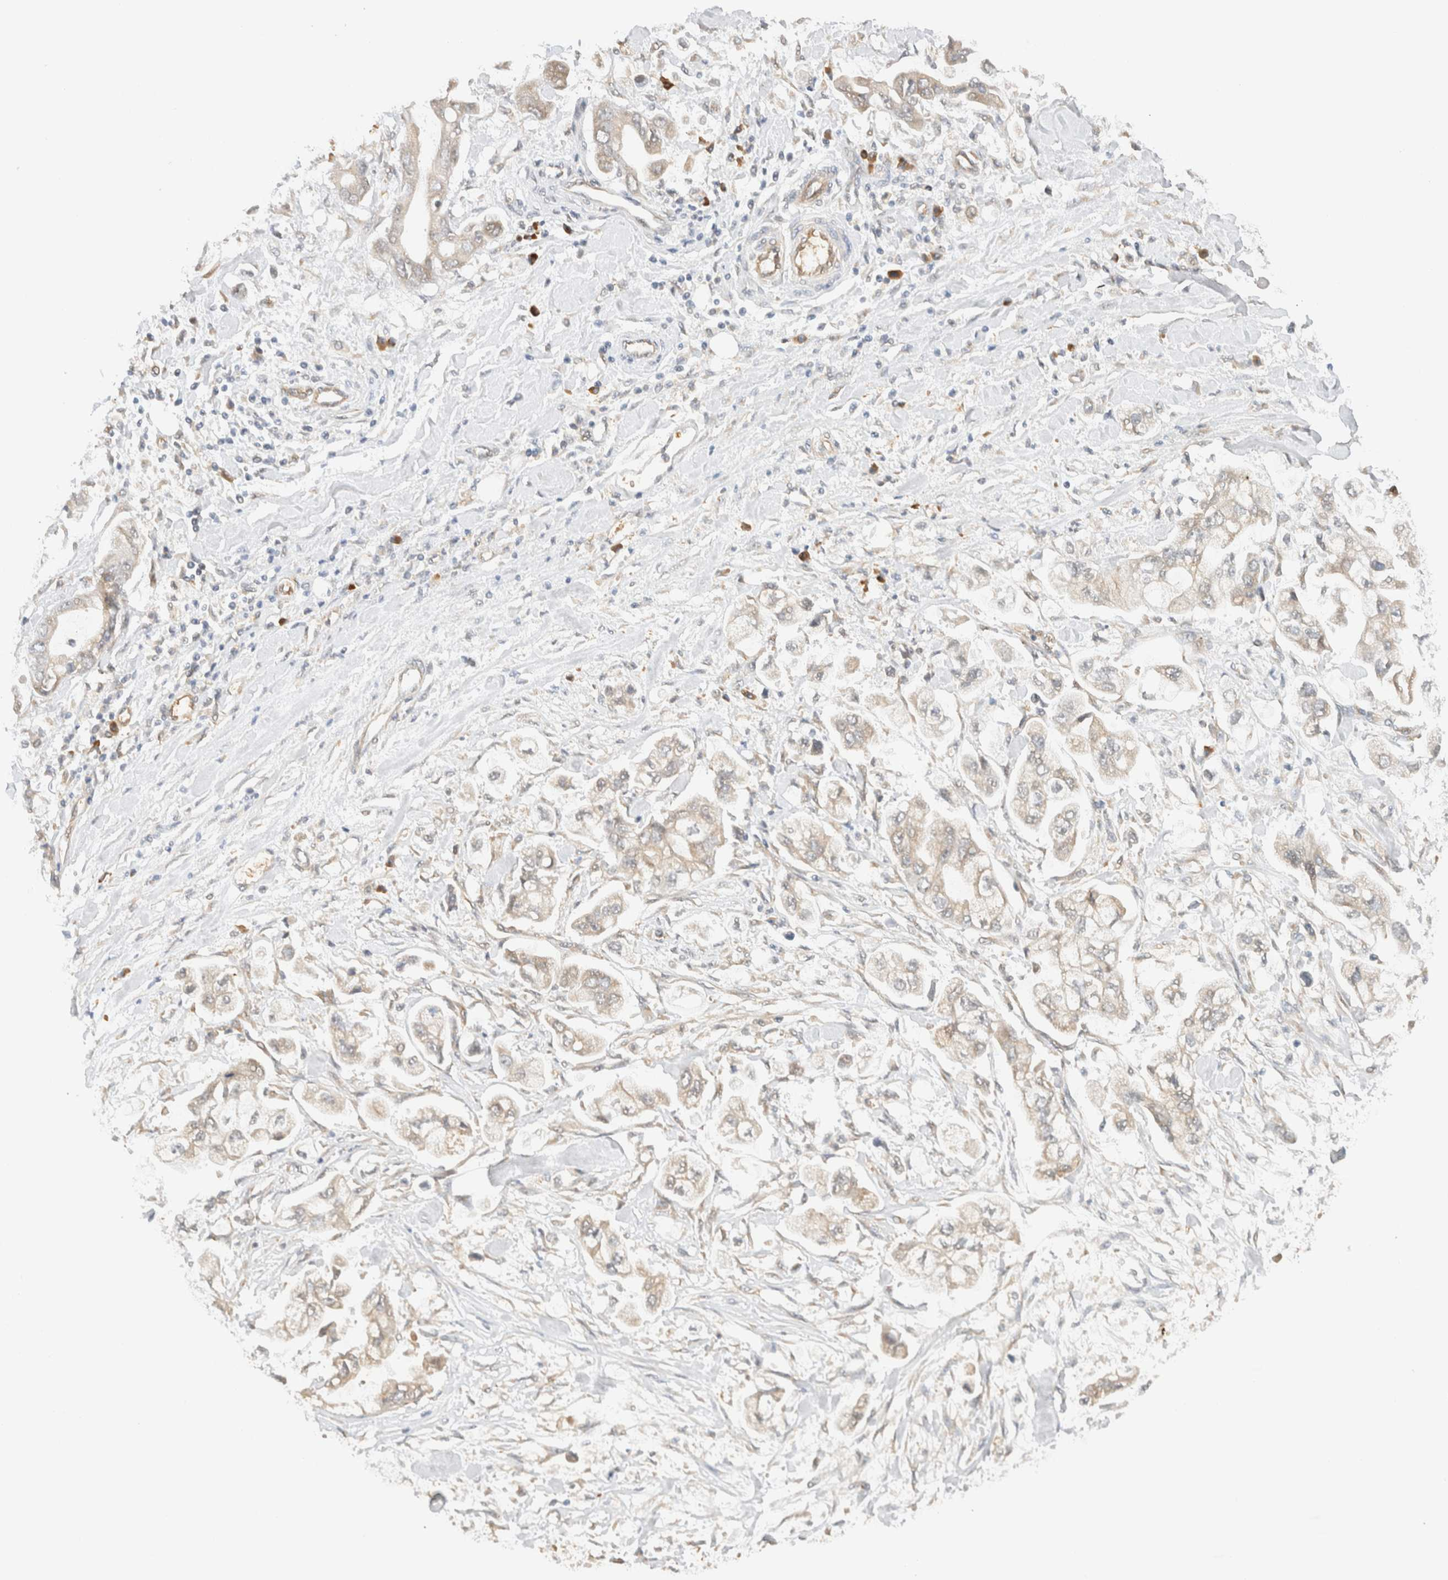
{"staining": {"intensity": "weak", "quantity": "25%-75%", "location": "cytoplasmic/membranous"}, "tissue": "stomach cancer", "cell_type": "Tumor cells", "image_type": "cancer", "snomed": [{"axis": "morphology", "description": "Normal tissue, NOS"}, {"axis": "morphology", "description": "Adenocarcinoma, NOS"}, {"axis": "topography", "description": "Stomach"}], "caption": "A histopathology image of stomach cancer (adenocarcinoma) stained for a protein displays weak cytoplasmic/membranous brown staining in tumor cells.", "gene": "SYVN1", "patient": {"sex": "male", "age": 62}}